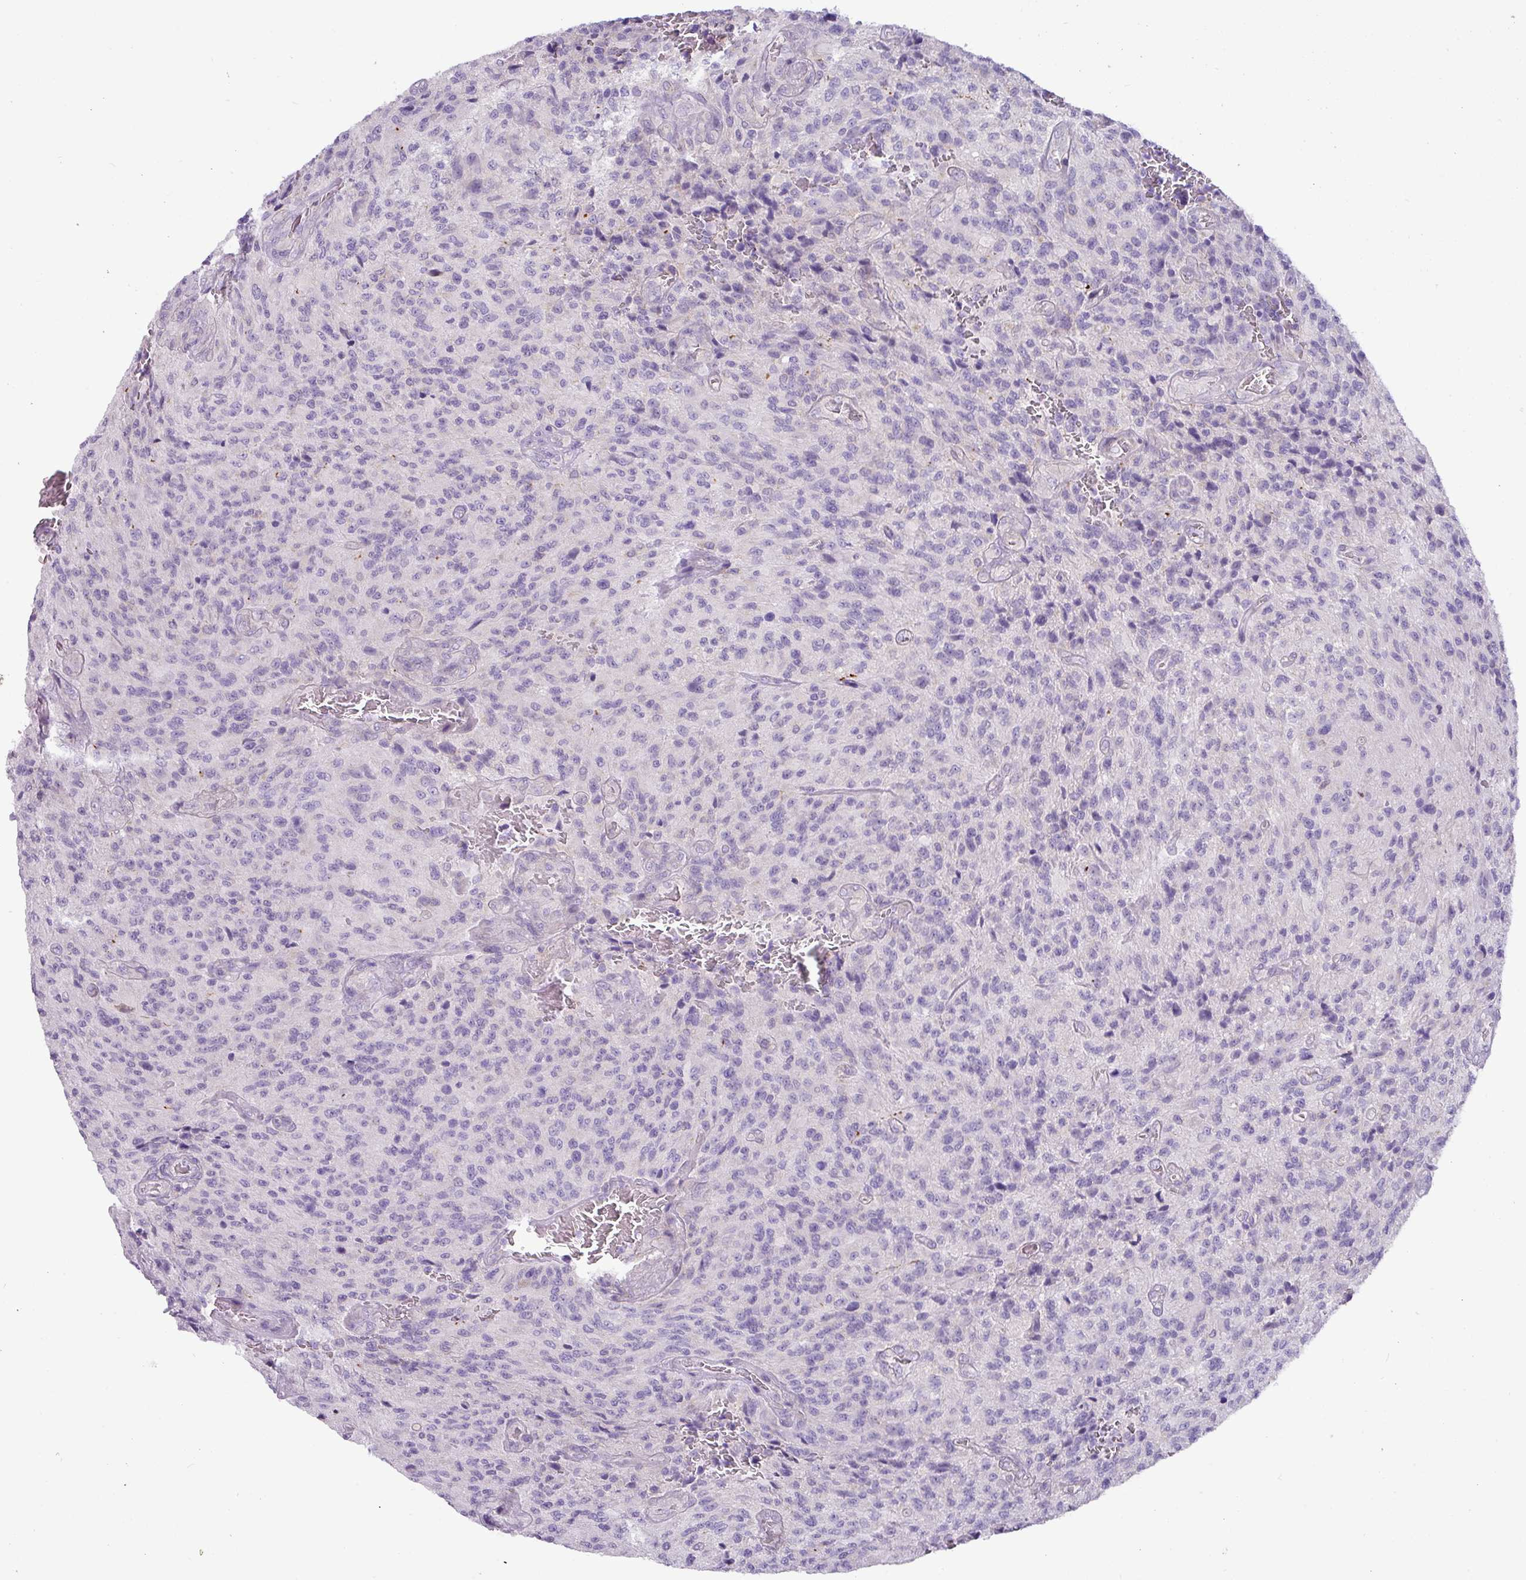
{"staining": {"intensity": "negative", "quantity": "none", "location": "none"}, "tissue": "glioma", "cell_type": "Tumor cells", "image_type": "cancer", "snomed": [{"axis": "morphology", "description": "Normal tissue, NOS"}, {"axis": "morphology", "description": "Glioma, malignant, High grade"}, {"axis": "topography", "description": "Cerebral cortex"}], "caption": "This is a micrograph of immunohistochemistry (IHC) staining of glioma, which shows no staining in tumor cells.", "gene": "ZNF524", "patient": {"sex": "male", "age": 56}}